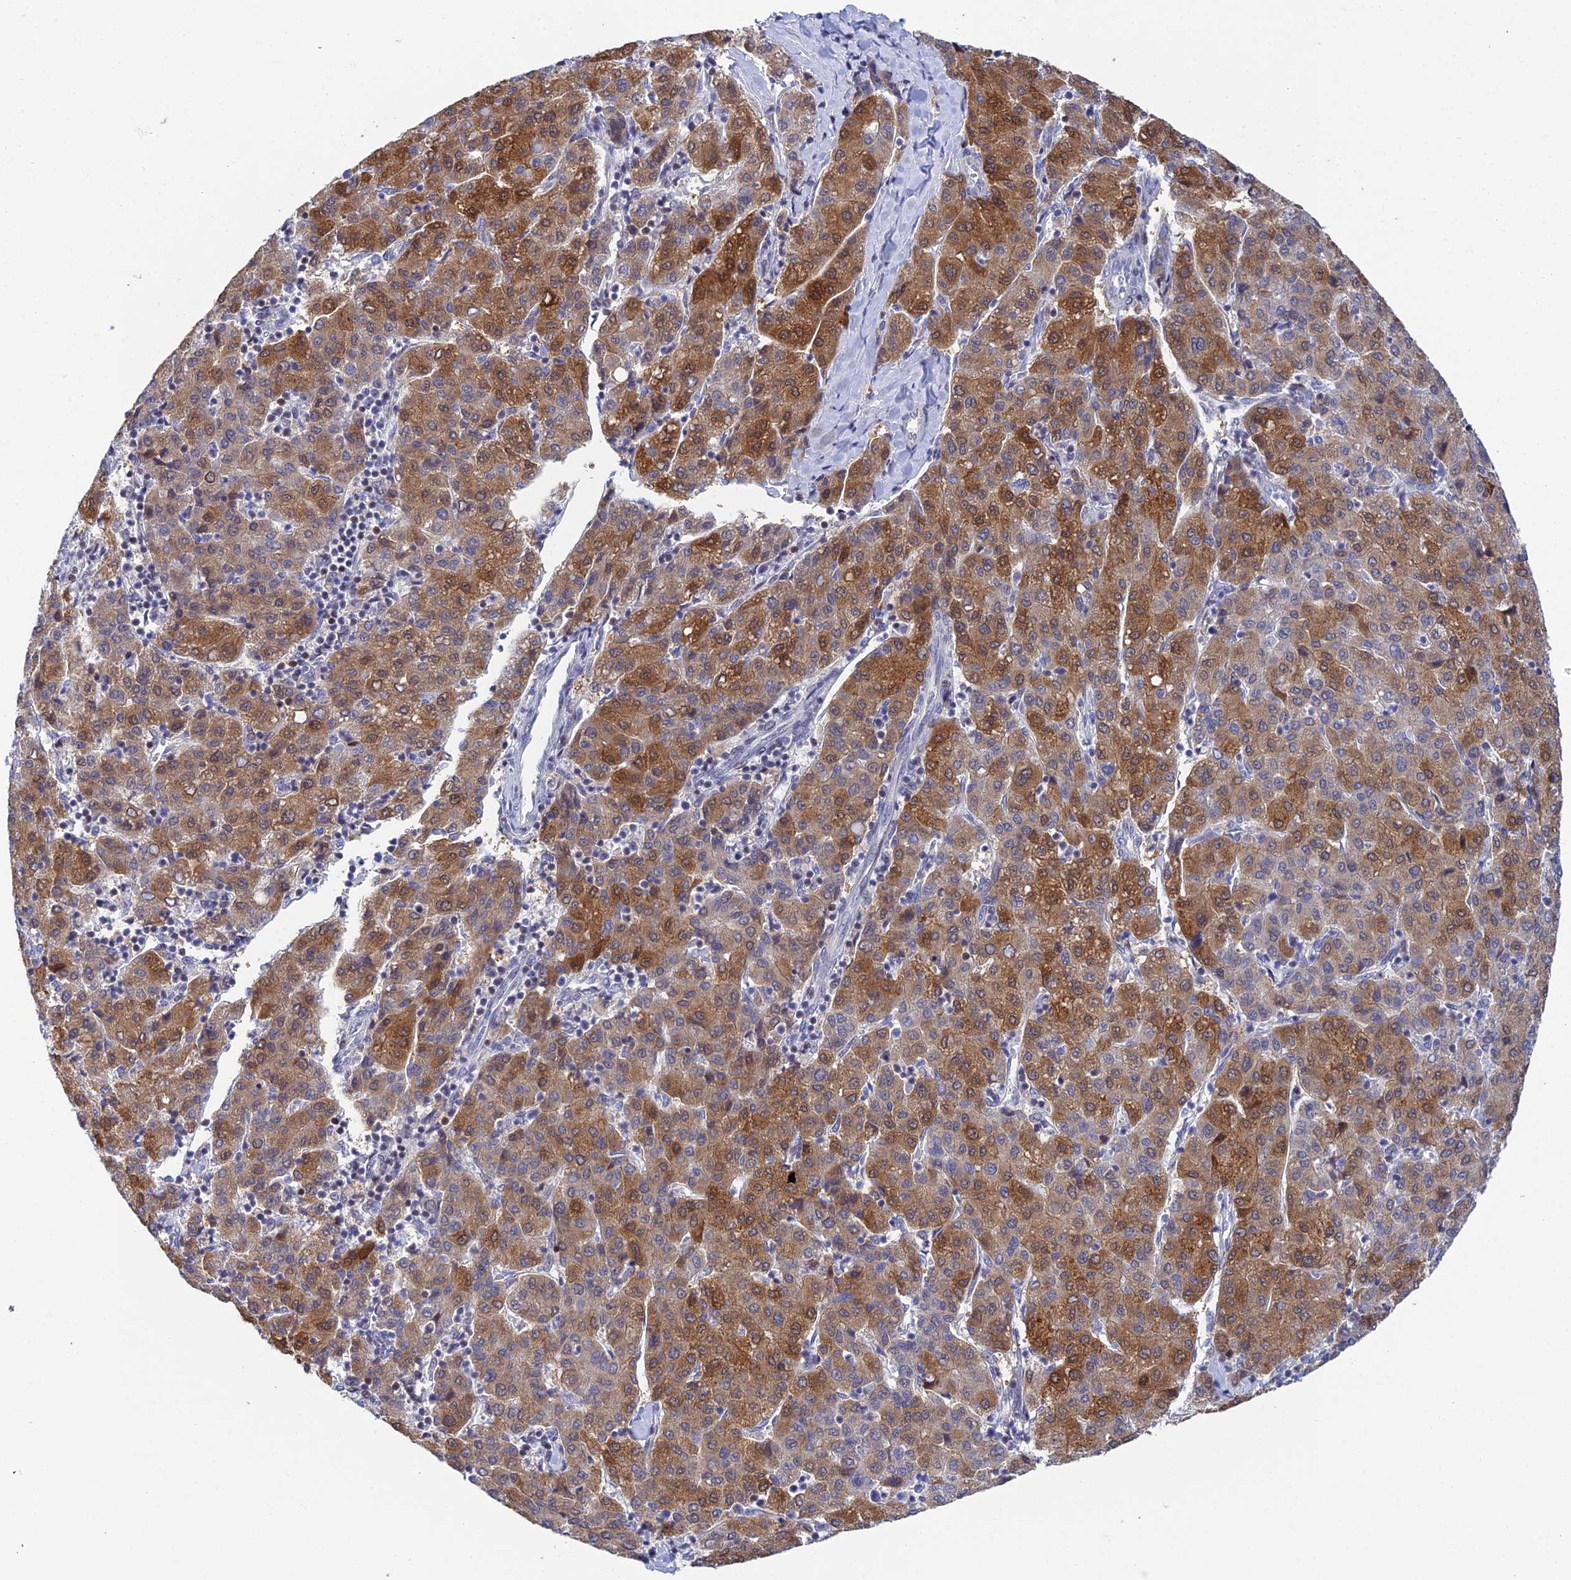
{"staining": {"intensity": "moderate", "quantity": ">75%", "location": "cytoplasmic/membranous"}, "tissue": "liver cancer", "cell_type": "Tumor cells", "image_type": "cancer", "snomed": [{"axis": "morphology", "description": "Carcinoma, Hepatocellular, NOS"}, {"axis": "topography", "description": "Liver"}], "caption": "High-power microscopy captured an IHC image of hepatocellular carcinoma (liver), revealing moderate cytoplasmic/membranous expression in approximately >75% of tumor cells.", "gene": "ELOA2", "patient": {"sex": "male", "age": 65}}